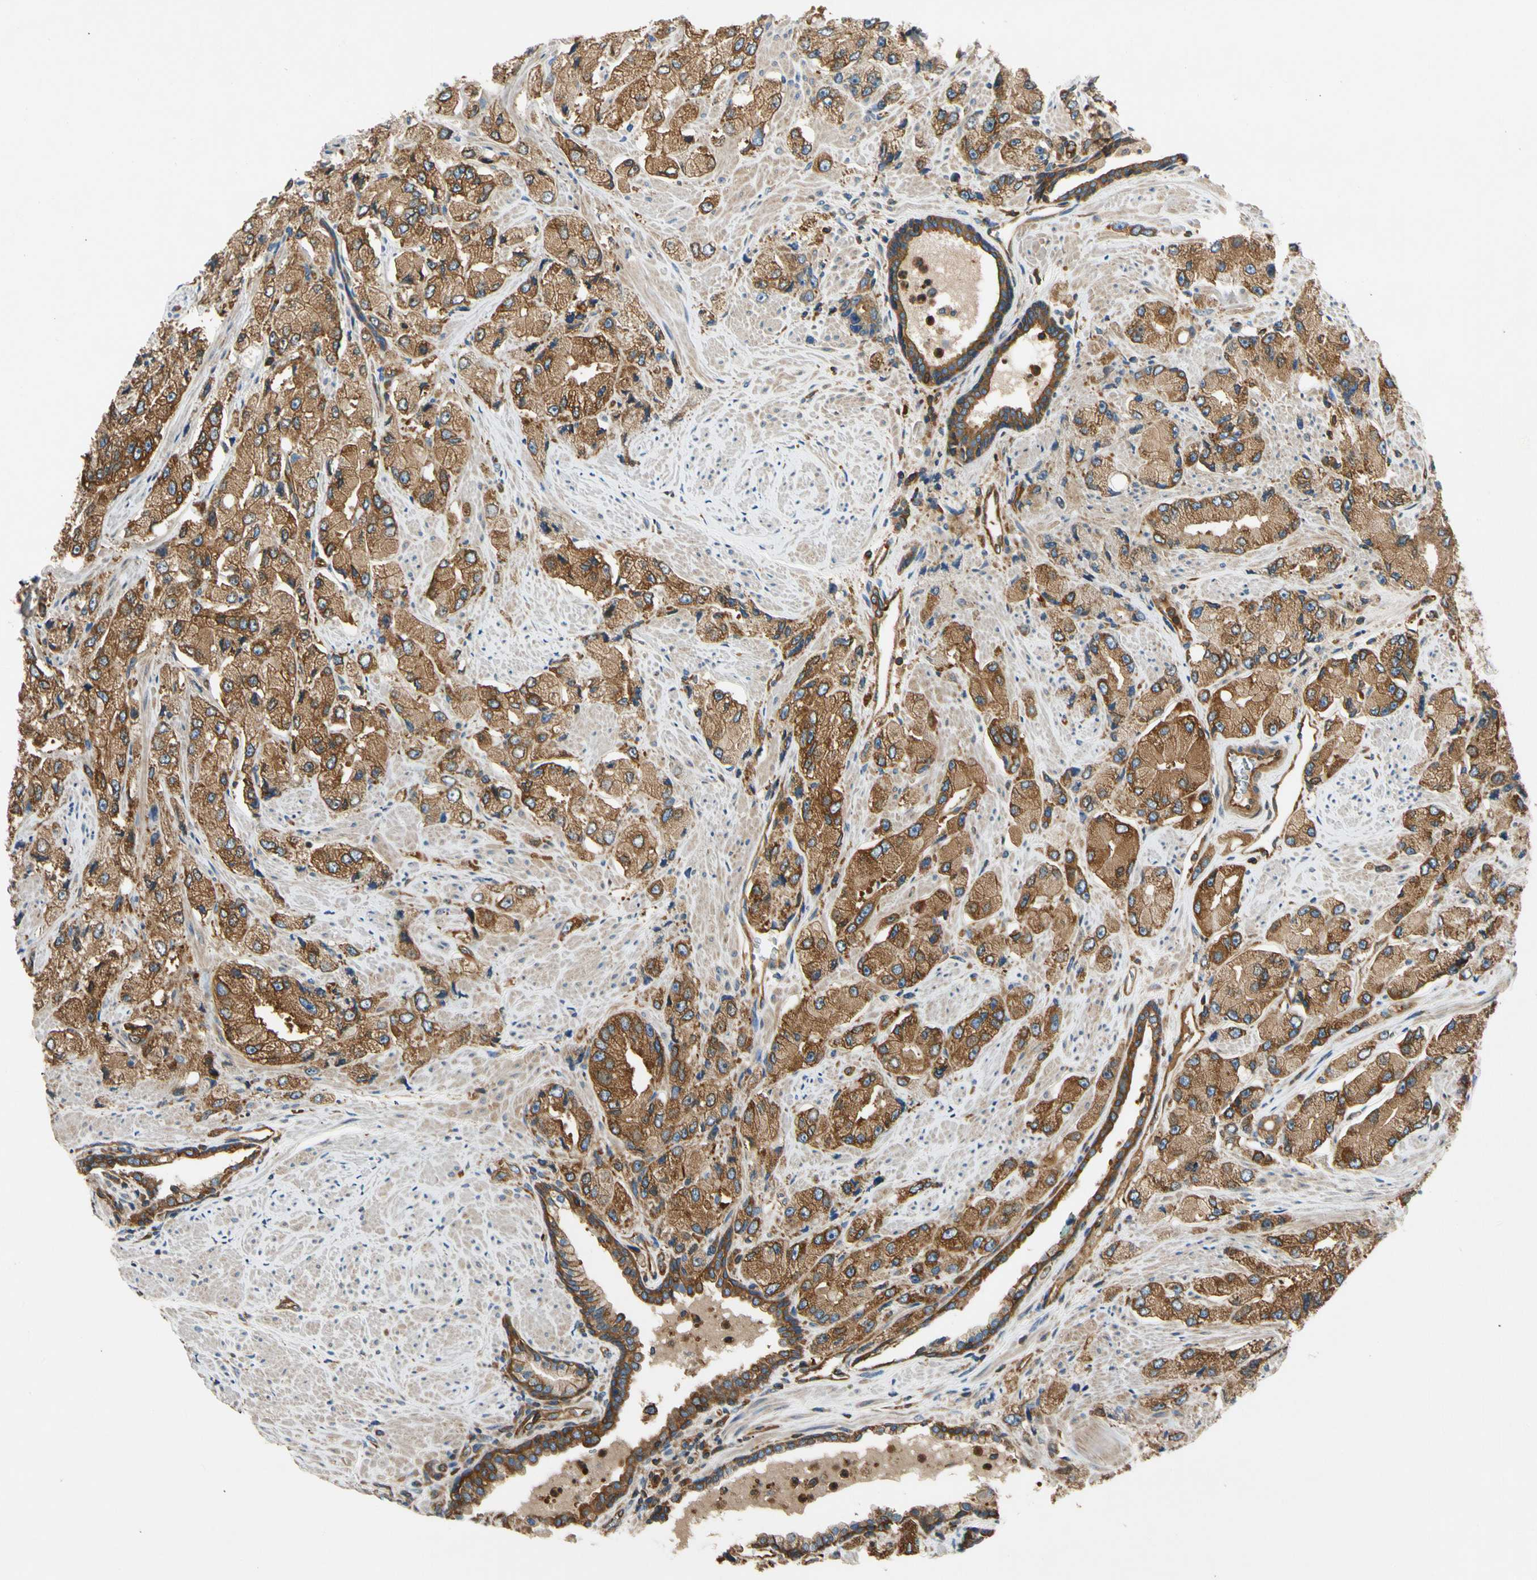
{"staining": {"intensity": "strong", "quantity": ">75%", "location": "cytoplasmic/membranous"}, "tissue": "prostate cancer", "cell_type": "Tumor cells", "image_type": "cancer", "snomed": [{"axis": "morphology", "description": "Adenocarcinoma, High grade"}, {"axis": "topography", "description": "Prostate"}], "caption": "This histopathology image exhibits immunohistochemistry (IHC) staining of prostate high-grade adenocarcinoma, with high strong cytoplasmic/membranous positivity in approximately >75% of tumor cells.", "gene": "TCP11L1", "patient": {"sex": "male", "age": 58}}